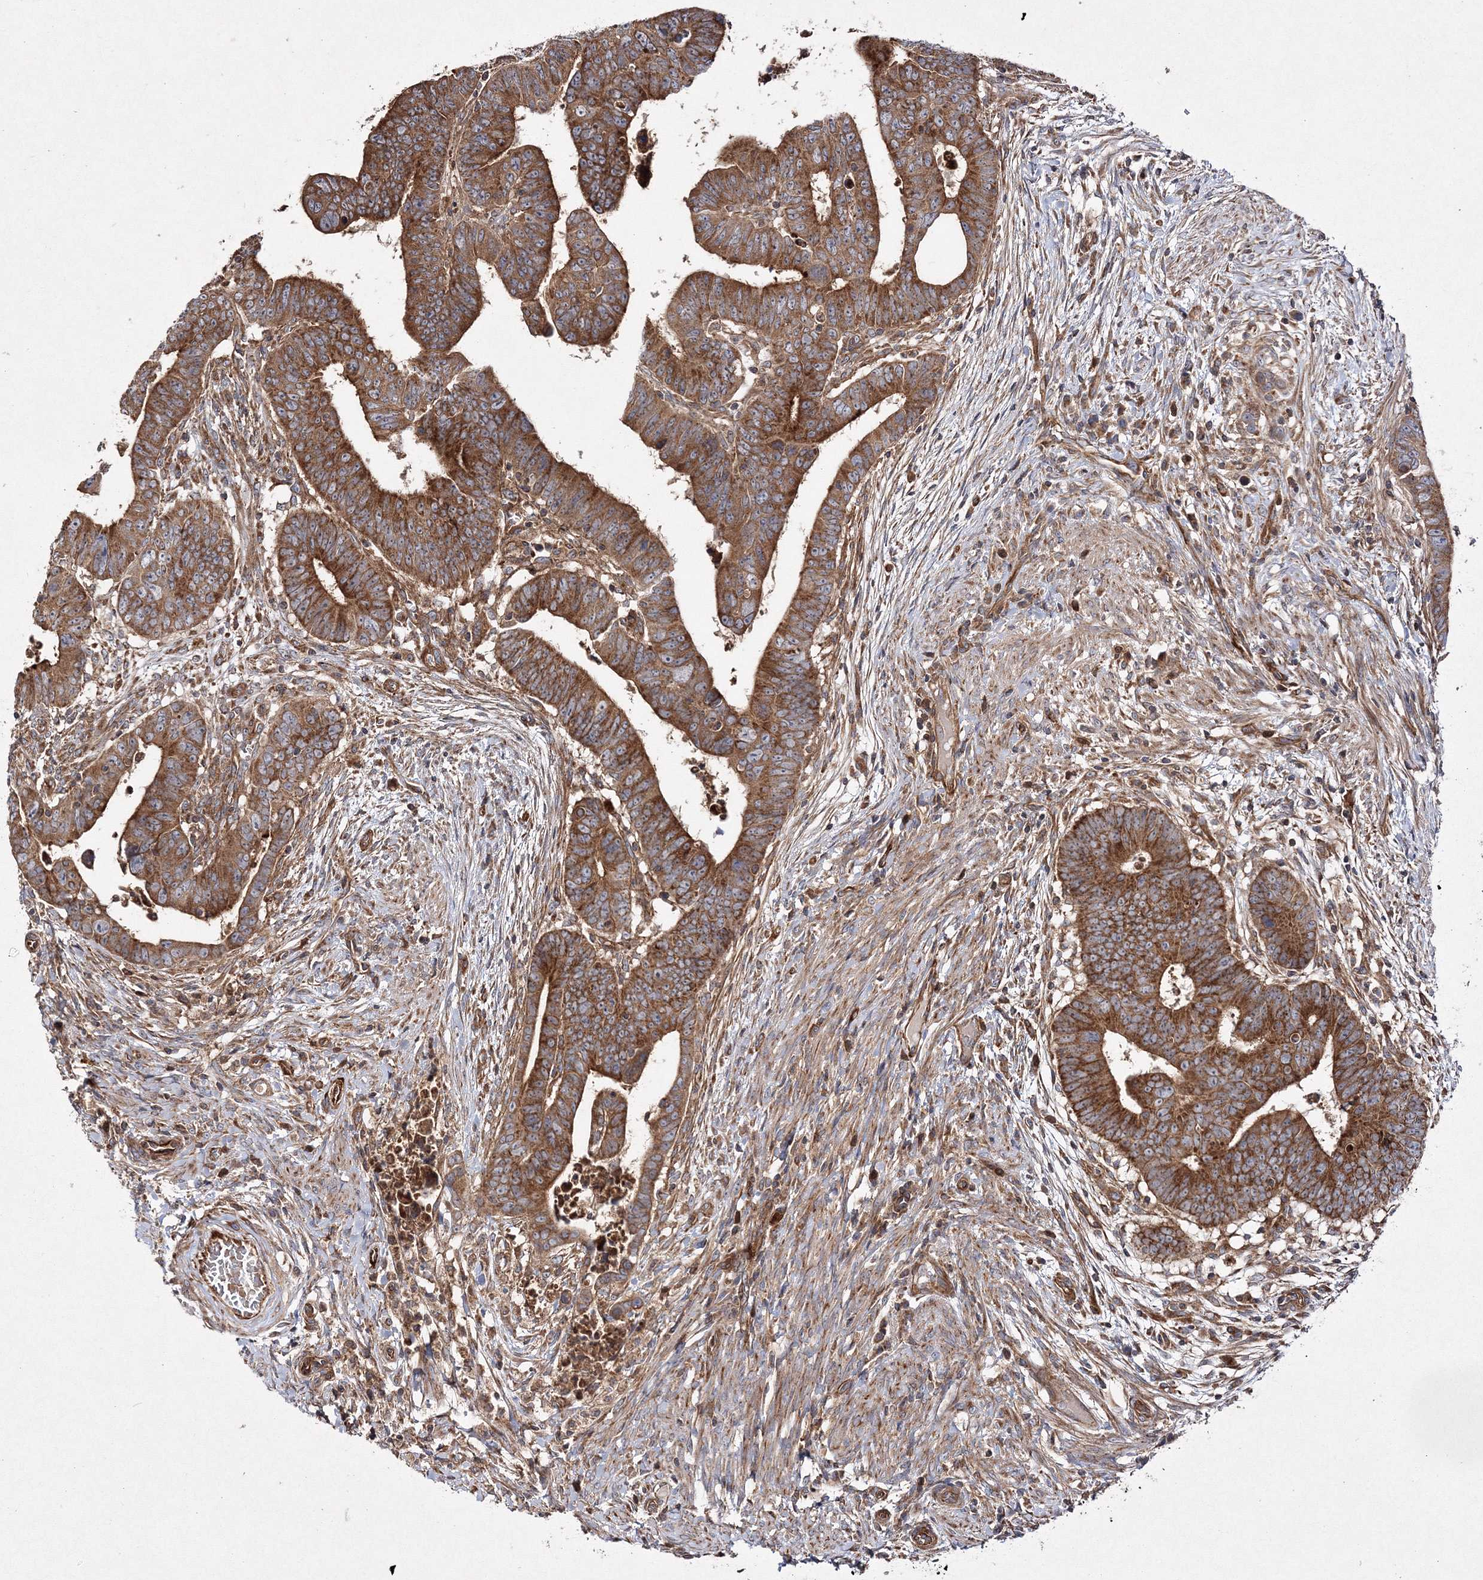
{"staining": {"intensity": "strong", "quantity": ">75%", "location": "cytoplasmic/membranous"}, "tissue": "colorectal cancer", "cell_type": "Tumor cells", "image_type": "cancer", "snomed": [{"axis": "morphology", "description": "Normal tissue, NOS"}, {"axis": "morphology", "description": "Adenocarcinoma, NOS"}, {"axis": "topography", "description": "Rectum"}], "caption": "High-magnification brightfield microscopy of colorectal cancer (adenocarcinoma) stained with DAB (3,3'-diaminobenzidine) (brown) and counterstained with hematoxylin (blue). tumor cells exhibit strong cytoplasmic/membranous staining is appreciated in approximately>75% of cells.", "gene": "DNAJC13", "patient": {"sex": "female", "age": 65}}